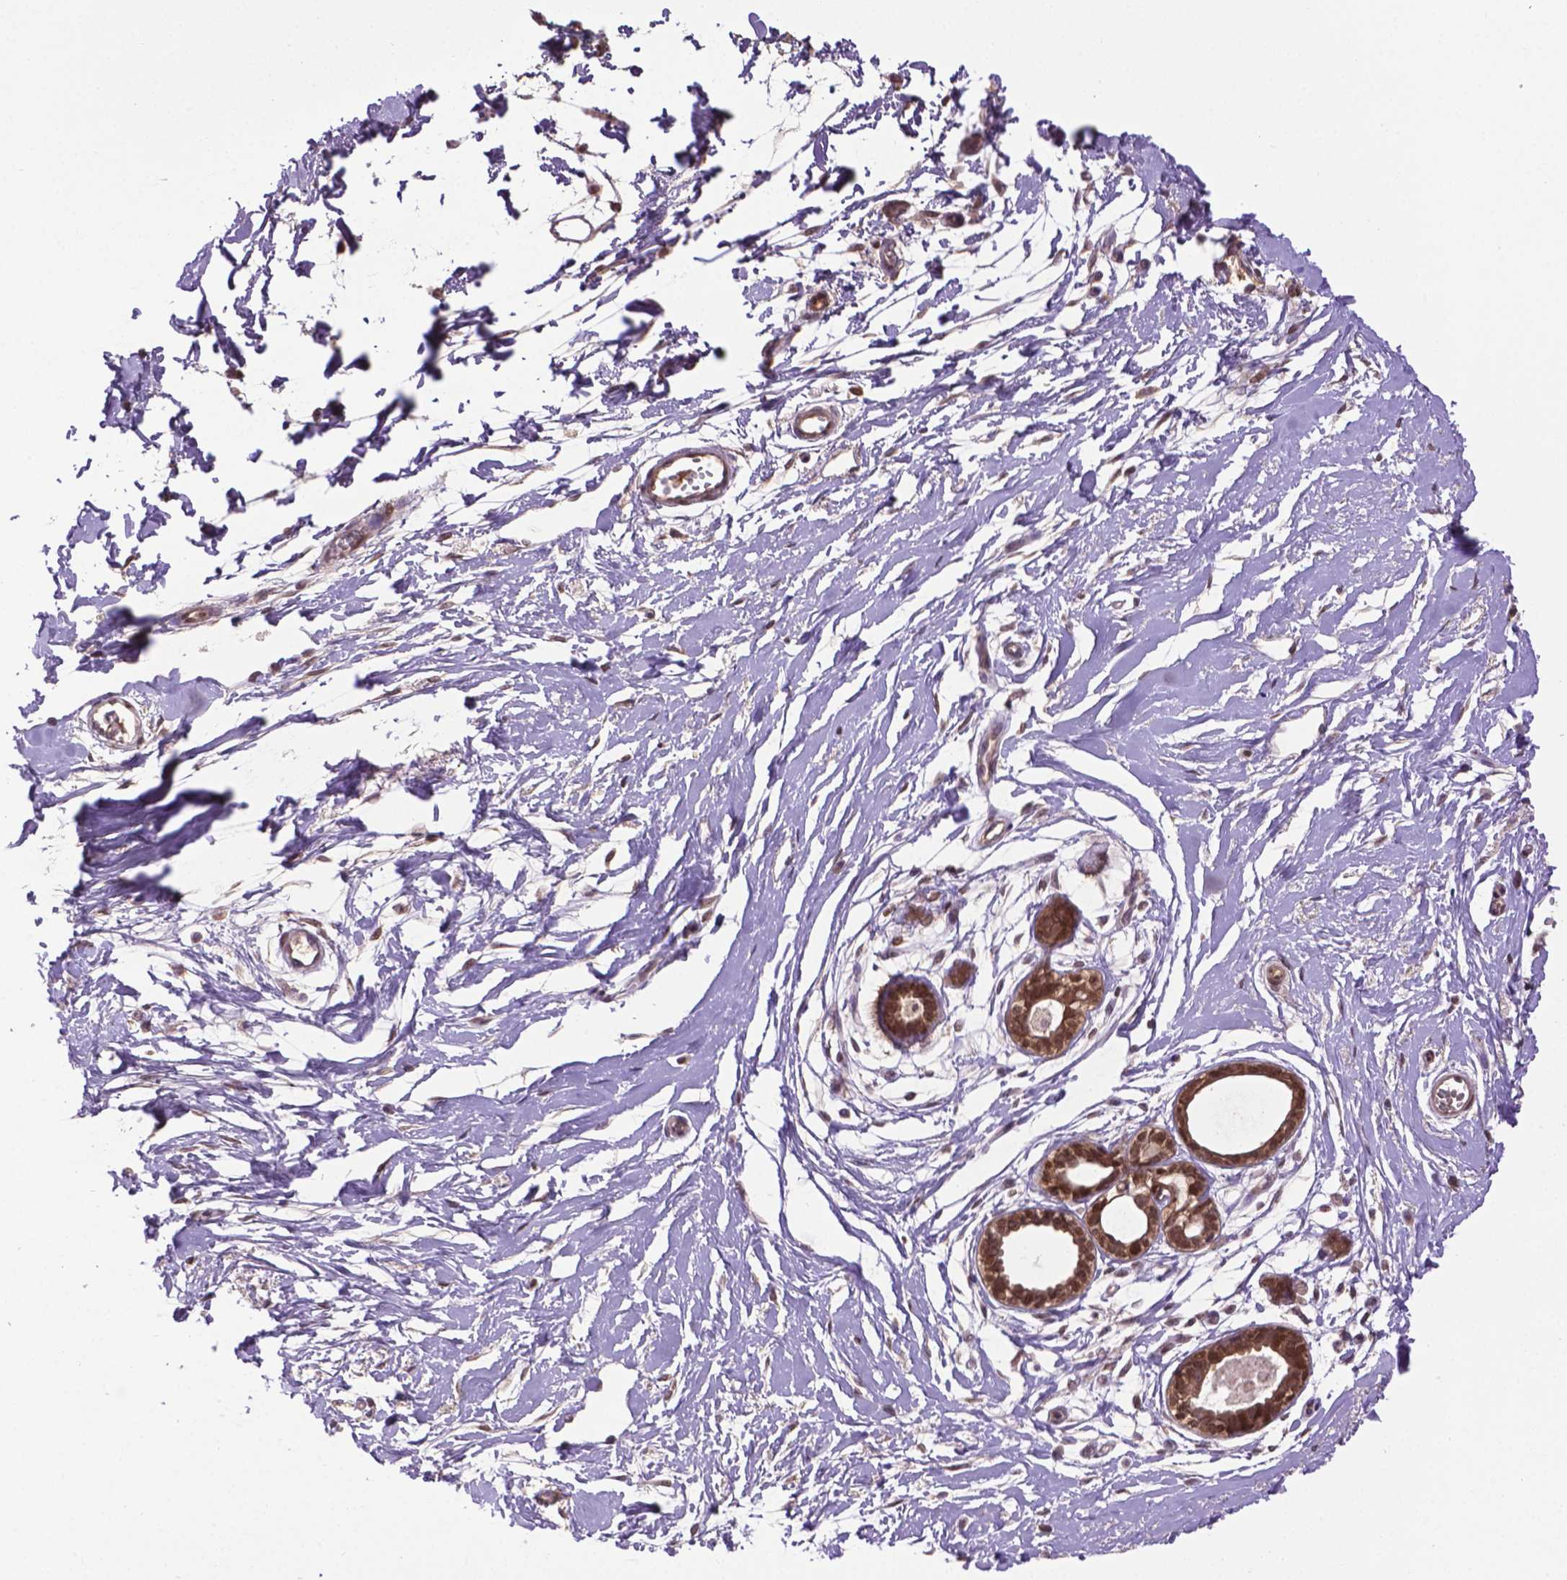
{"staining": {"intensity": "weak", "quantity": ">75%", "location": "nuclear"}, "tissue": "breast", "cell_type": "Adipocytes", "image_type": "normal", "snomed": [{"axis": "morphology", "description": "Normal tissue, NOS"}, {"axis": "topography", "description": "Breast"}], "caption": "Human breast stained for a protein (brown) demonstrates weak nuclear positive positivity in approximately >75% of adipocytes.", "gene": "ENSG00000289700", "patient": {"sex": "female", "age": 49}}